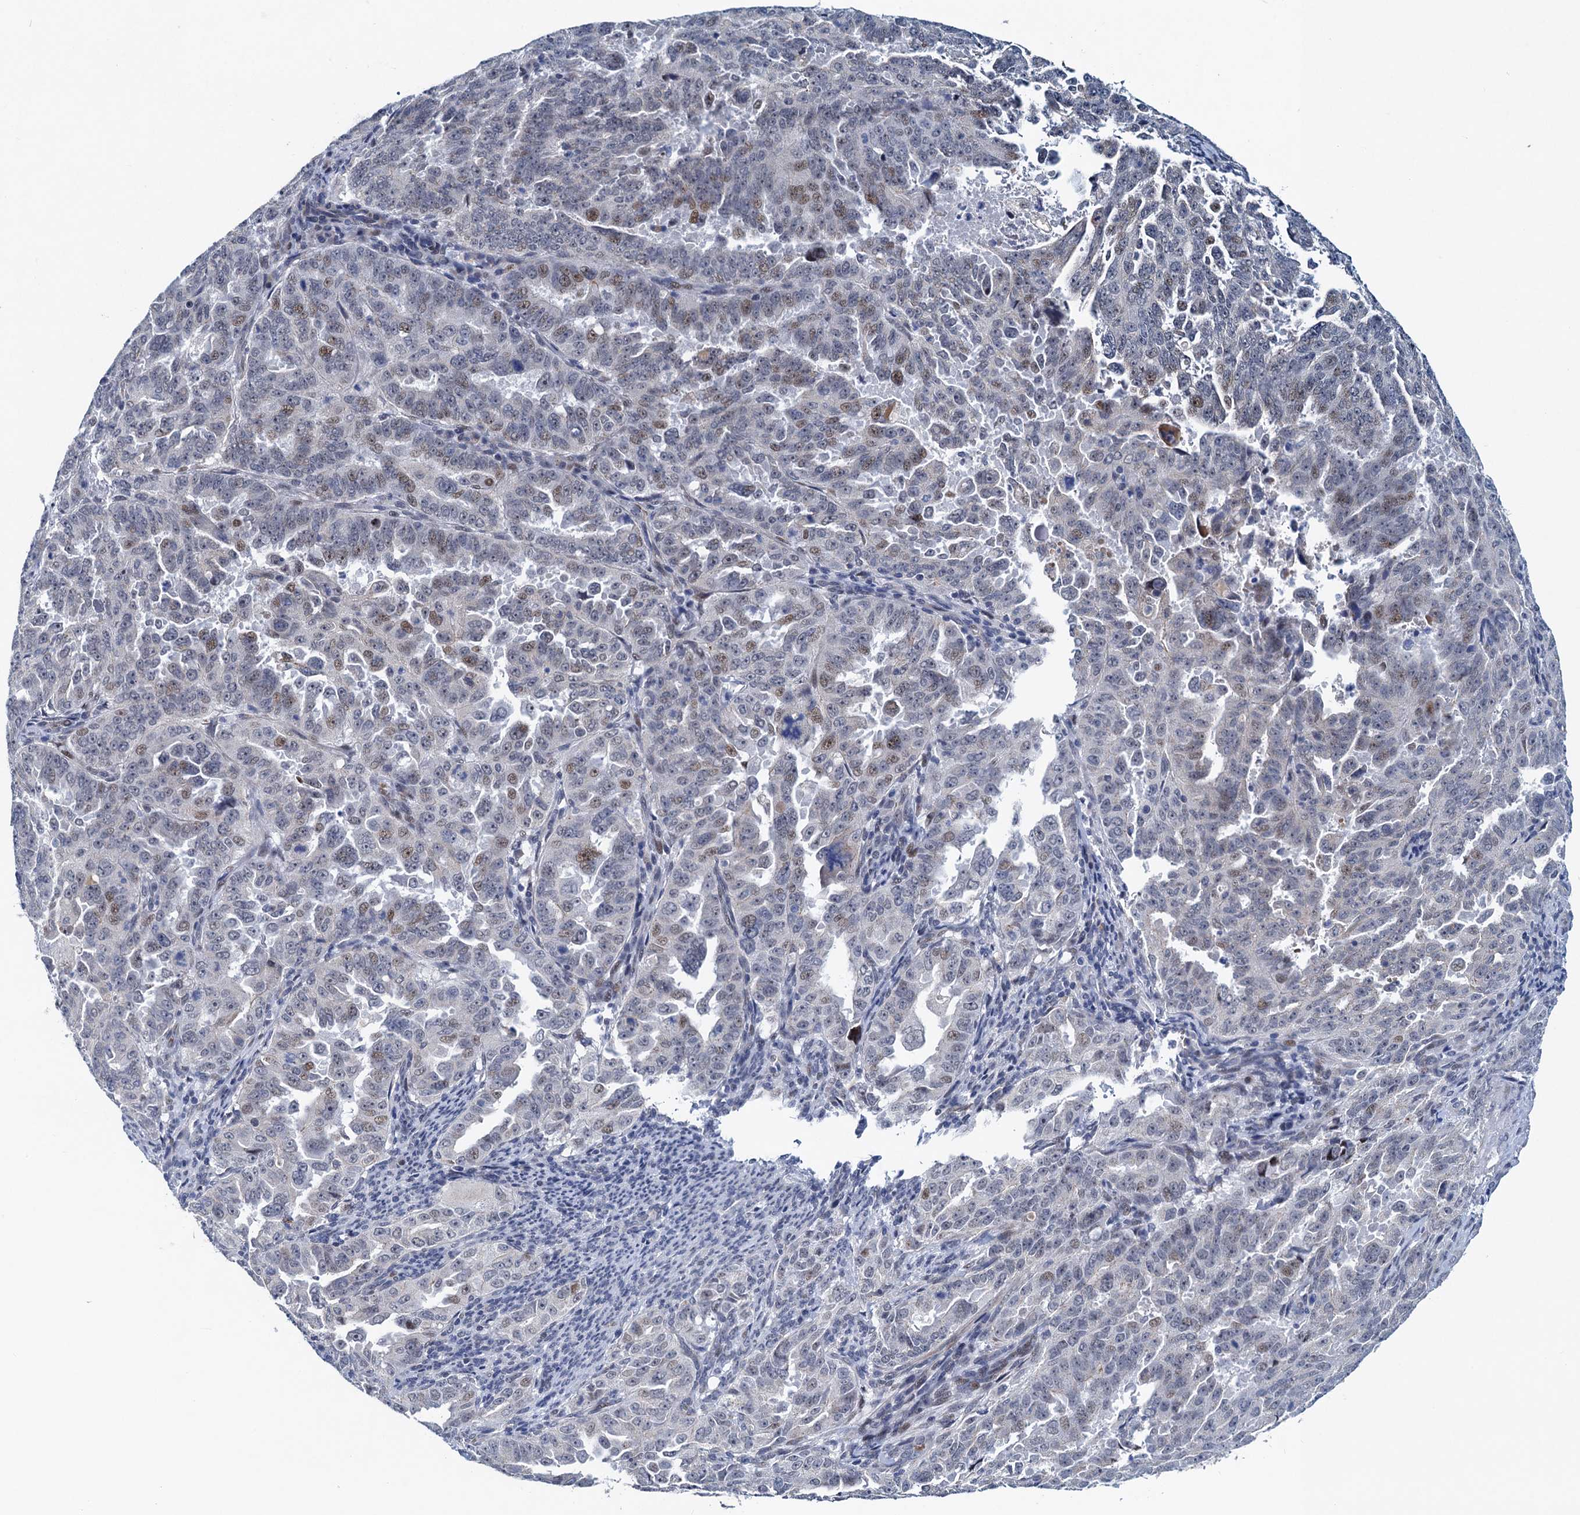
{"staining": {"intensity": "weak", "quantity": "<25%", "location": "nuclear"}, "tissue": "endometrial cancer", "cell_type": "Tumor cells", "image_type": "cancer", "snomed": [{"axis": "morphology", "description": "Adenocarcinoma, NOS"}, {"axis": "topography", "description": "Endometrium"}], "caption": "Immunohistochemistry (IHC) of human endometrial cancer displays no staining in tumor cells. Nuclei are stained in blue.", "gene": "ATOSA", "patient": {"sex": "female", "age": 65}}